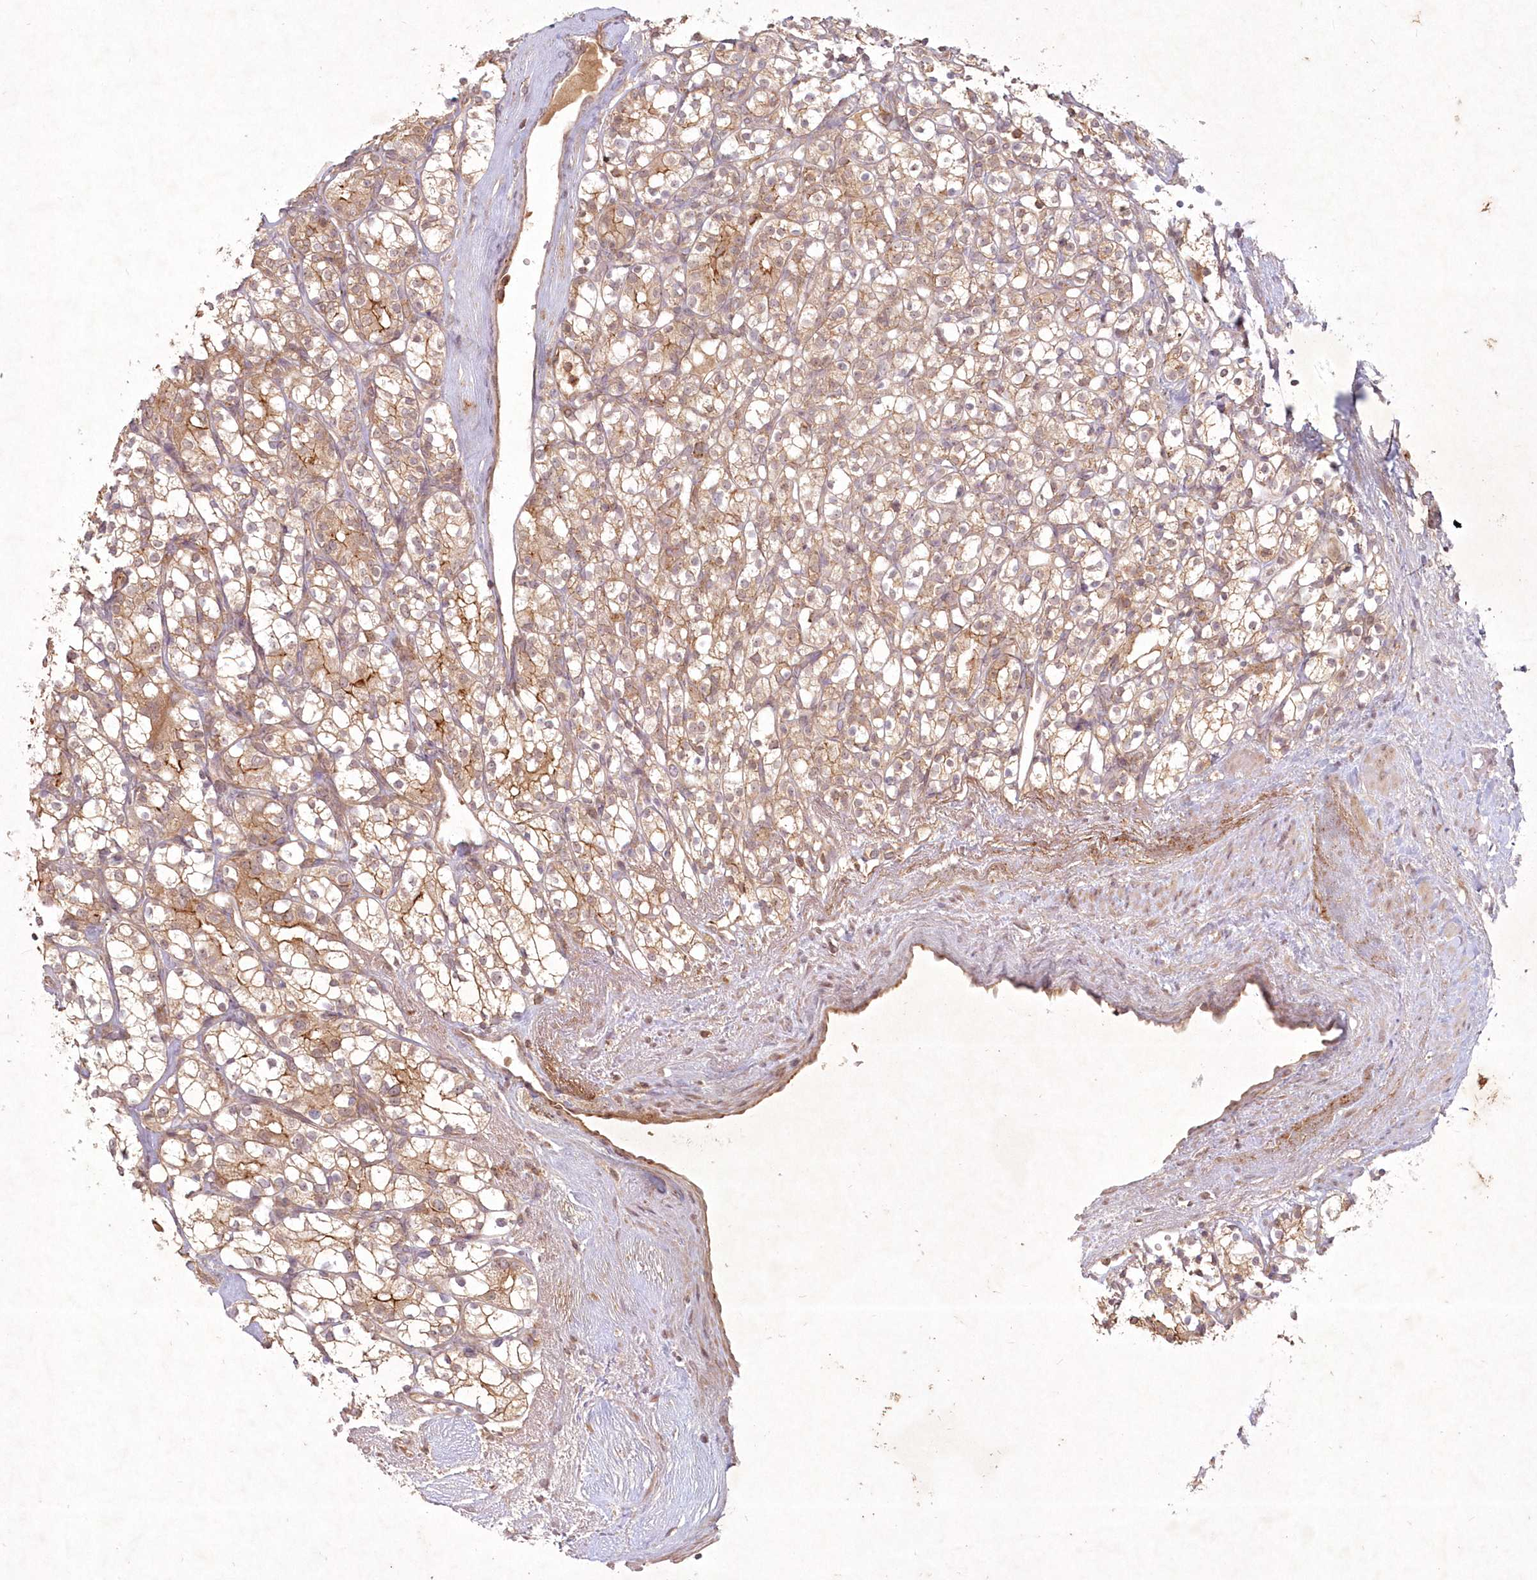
{"staining": {"intensity": "moderate", "quantity": "25%-75%", "location": "cytoplasmic/membranous"}, "tissue": "renal cancer", "cell_type": "Tumor cells", "image_type": "cancer", "snomed": [{"axis": "morphology", "description": "Adenocarcinoma, NOS"}, {"axis": "topography", "description": "Kidney"}], "caption": "Brown immunohistochemical staining in adenocarcinoma (renal) exhibits moderate cytoplasmic/membranous staining in approximately 25%-75% of tumor cells.", "gene": "TOGARAM2", "patient": {"sex": "male", "age": 77}}